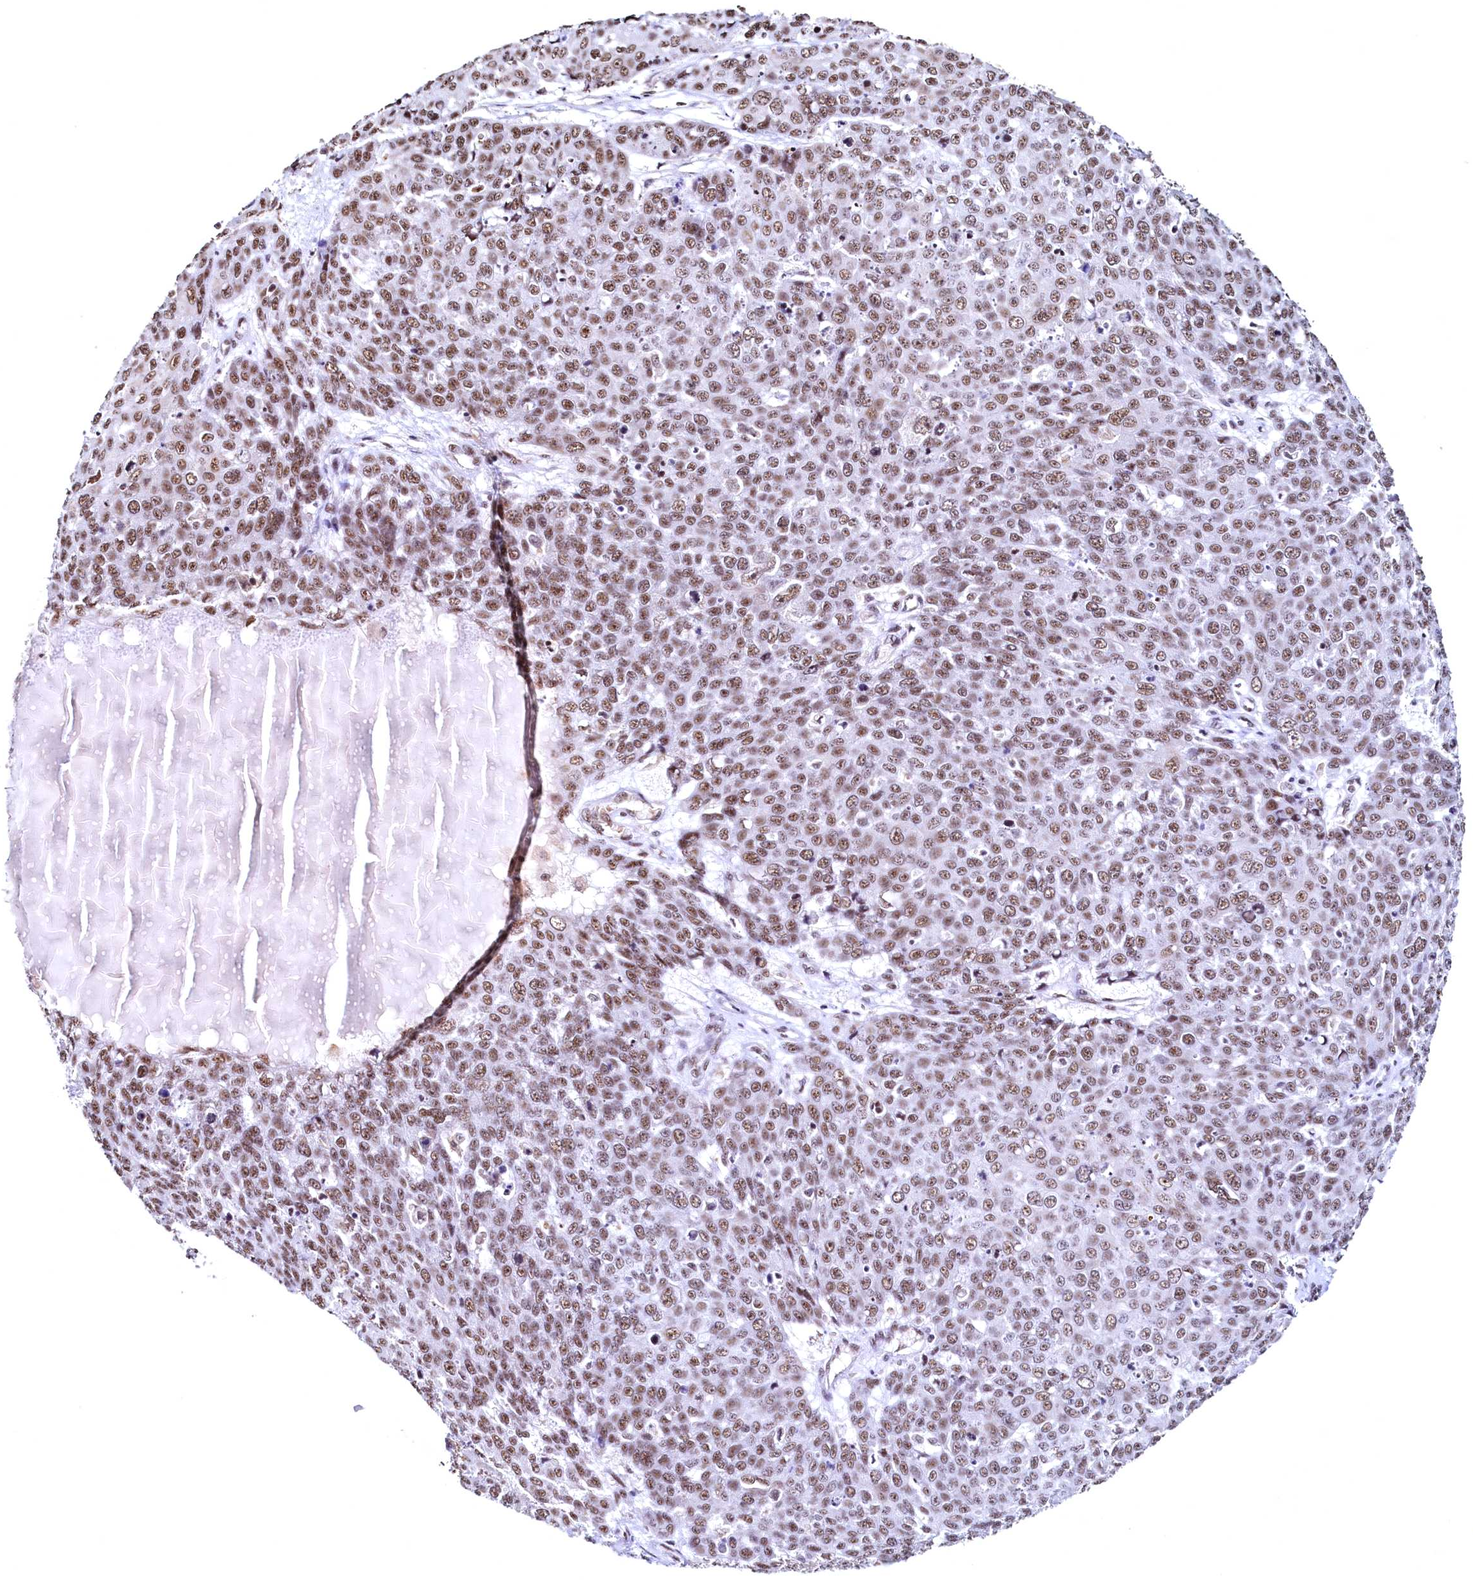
{"staining": {"intensity": "moderate", "quantity": ">75%", "location": "nuclear"}, "tissue": "skin cancer", "cell_type": "Tumor cells", "image_type": "cancer", "snomed": [{"axis": "morphology", "description": "Squamous cell carcinoma, NOS"}, {"axis": "topography", "description": "Skin"}], "caption": "Protein positivity by immunohistochemistry demonstrates moderate nuclear staining in about >75% of tumor cells in skin cancer (squamous cell carcinoma). The staining was performed using DAB (3,3'-diaminobenzidine), with brown indicating positive protein expression. Nuclei are stained blue with hematoxylin.", "gene": "RSRC2", "patient": {"sex": "male", "age": 71}}